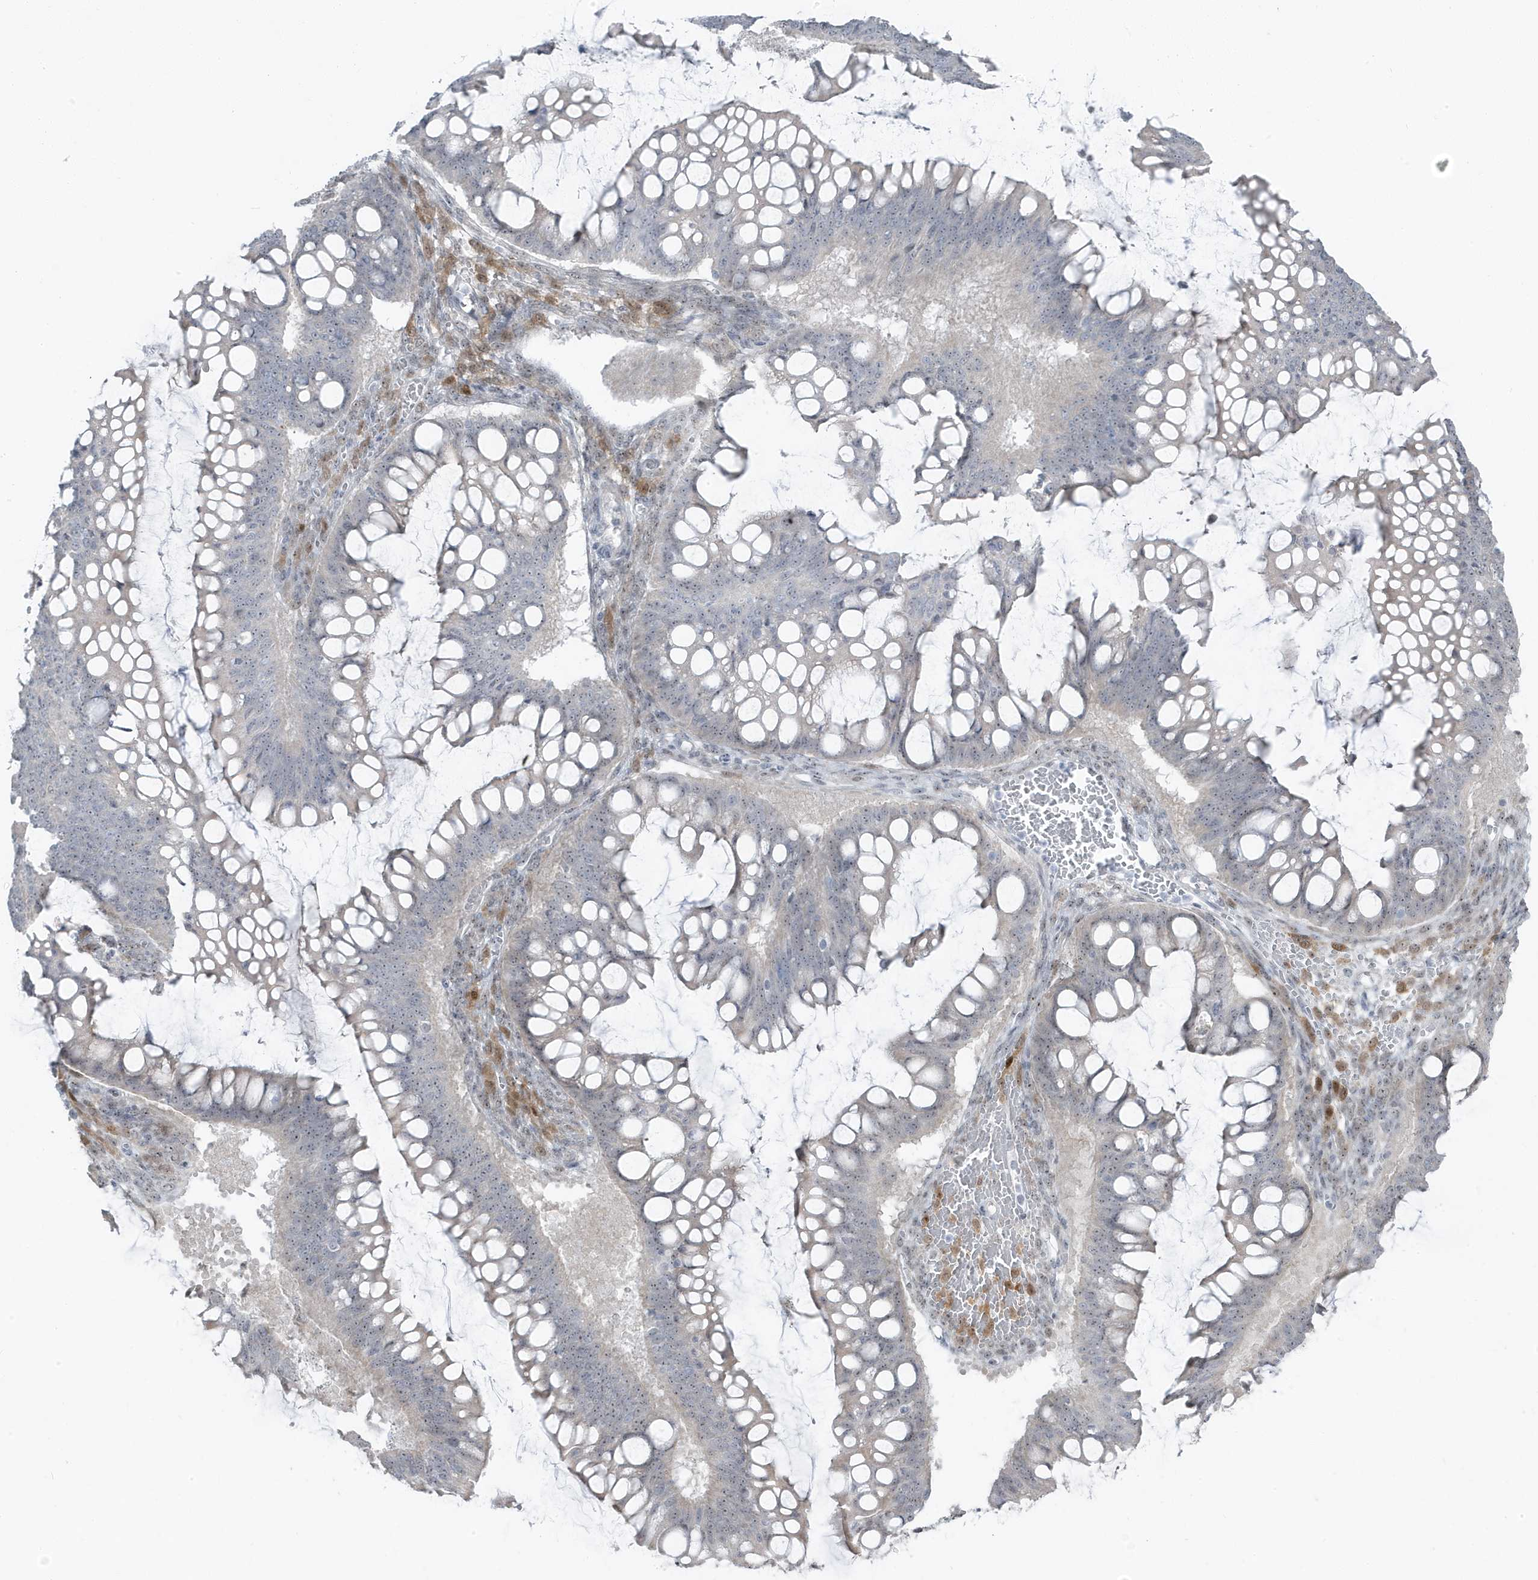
{"staining": {"intensity": "negative", "quantity": "none", "location": "none"}, "tissue": "ovarian cancer", "cell_type": "Tumor cells", "image_type": "cancer", "snomed": [{"axis": "morphology", "description": "Cystadenocarcinoma, mucinous, NOS"}, {"axis": "topography", "description": "Ovary"}], "caption": "Protein analysis of ovarian mucinous cystadenocarcinoma exhibits no significant staining in tumor cells.", "gene": "TSEN15", "patient": {"sex": "female", "age": 73}}